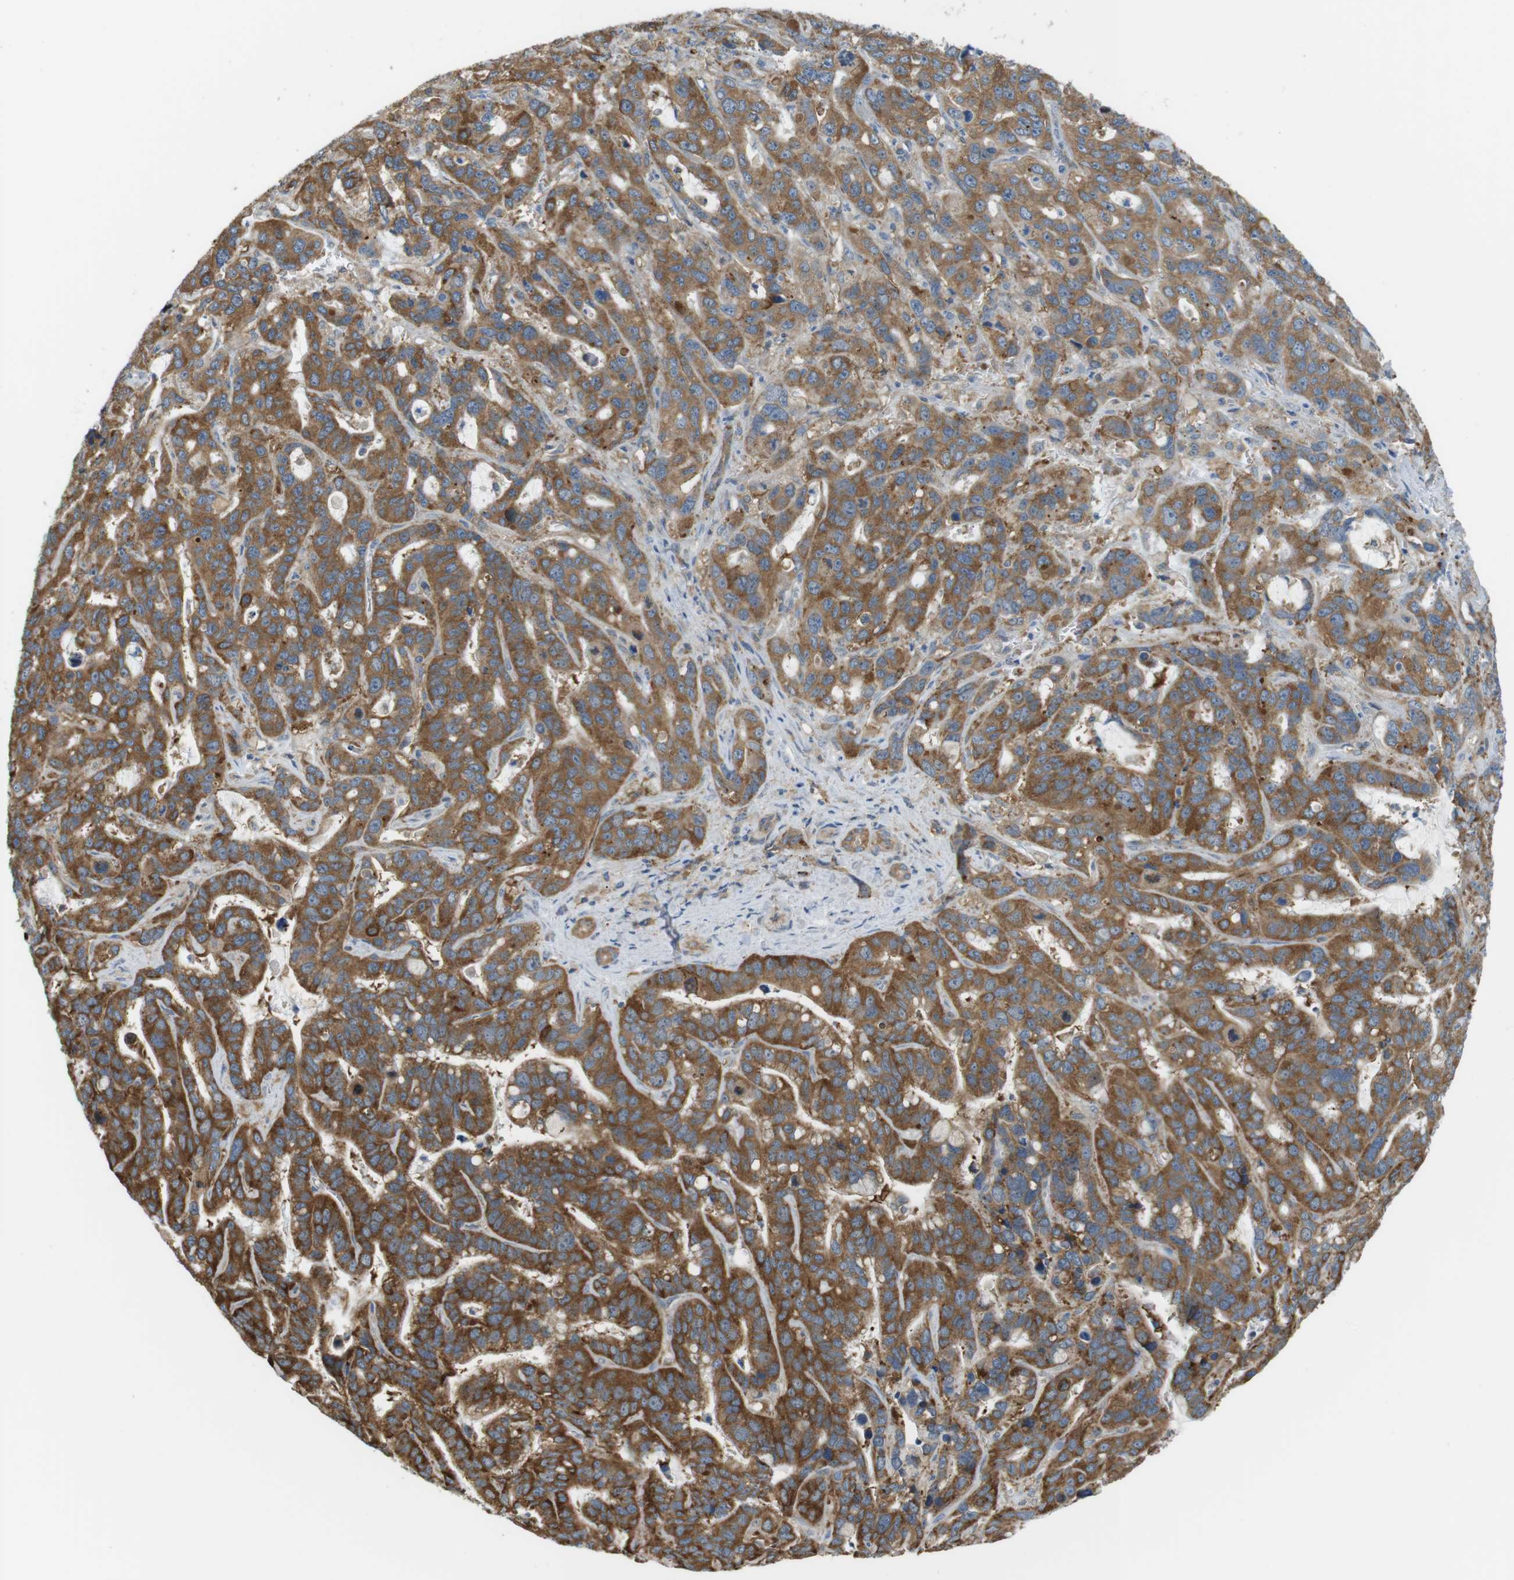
{"staining": {"intensity": "strong", "quantity": ">75%", "location": "cytoplasmic/membranous"}, "tissue": "liver cancer", "cell_type": "Tumor cells", "image_type": "cancer", "snomed": [{"axis": "morphology", "description": "Cholangiocarcinoma"}, {"axis": "topography", "description": "Liver"}], "caption": "Protein expression by immunohistochemistry reveals strong cytoplasmic/membranous expression in approximately >75% of tumor cells in cholangiocarcinoma (liver). The staining was performed using DAB to visualize the protein expression in brown, while the nuclei were stained in blue with hematoxylin (Magnification: 20x).", "gene": "PEPD", "patient": {"sex": "female", "age": 65}}